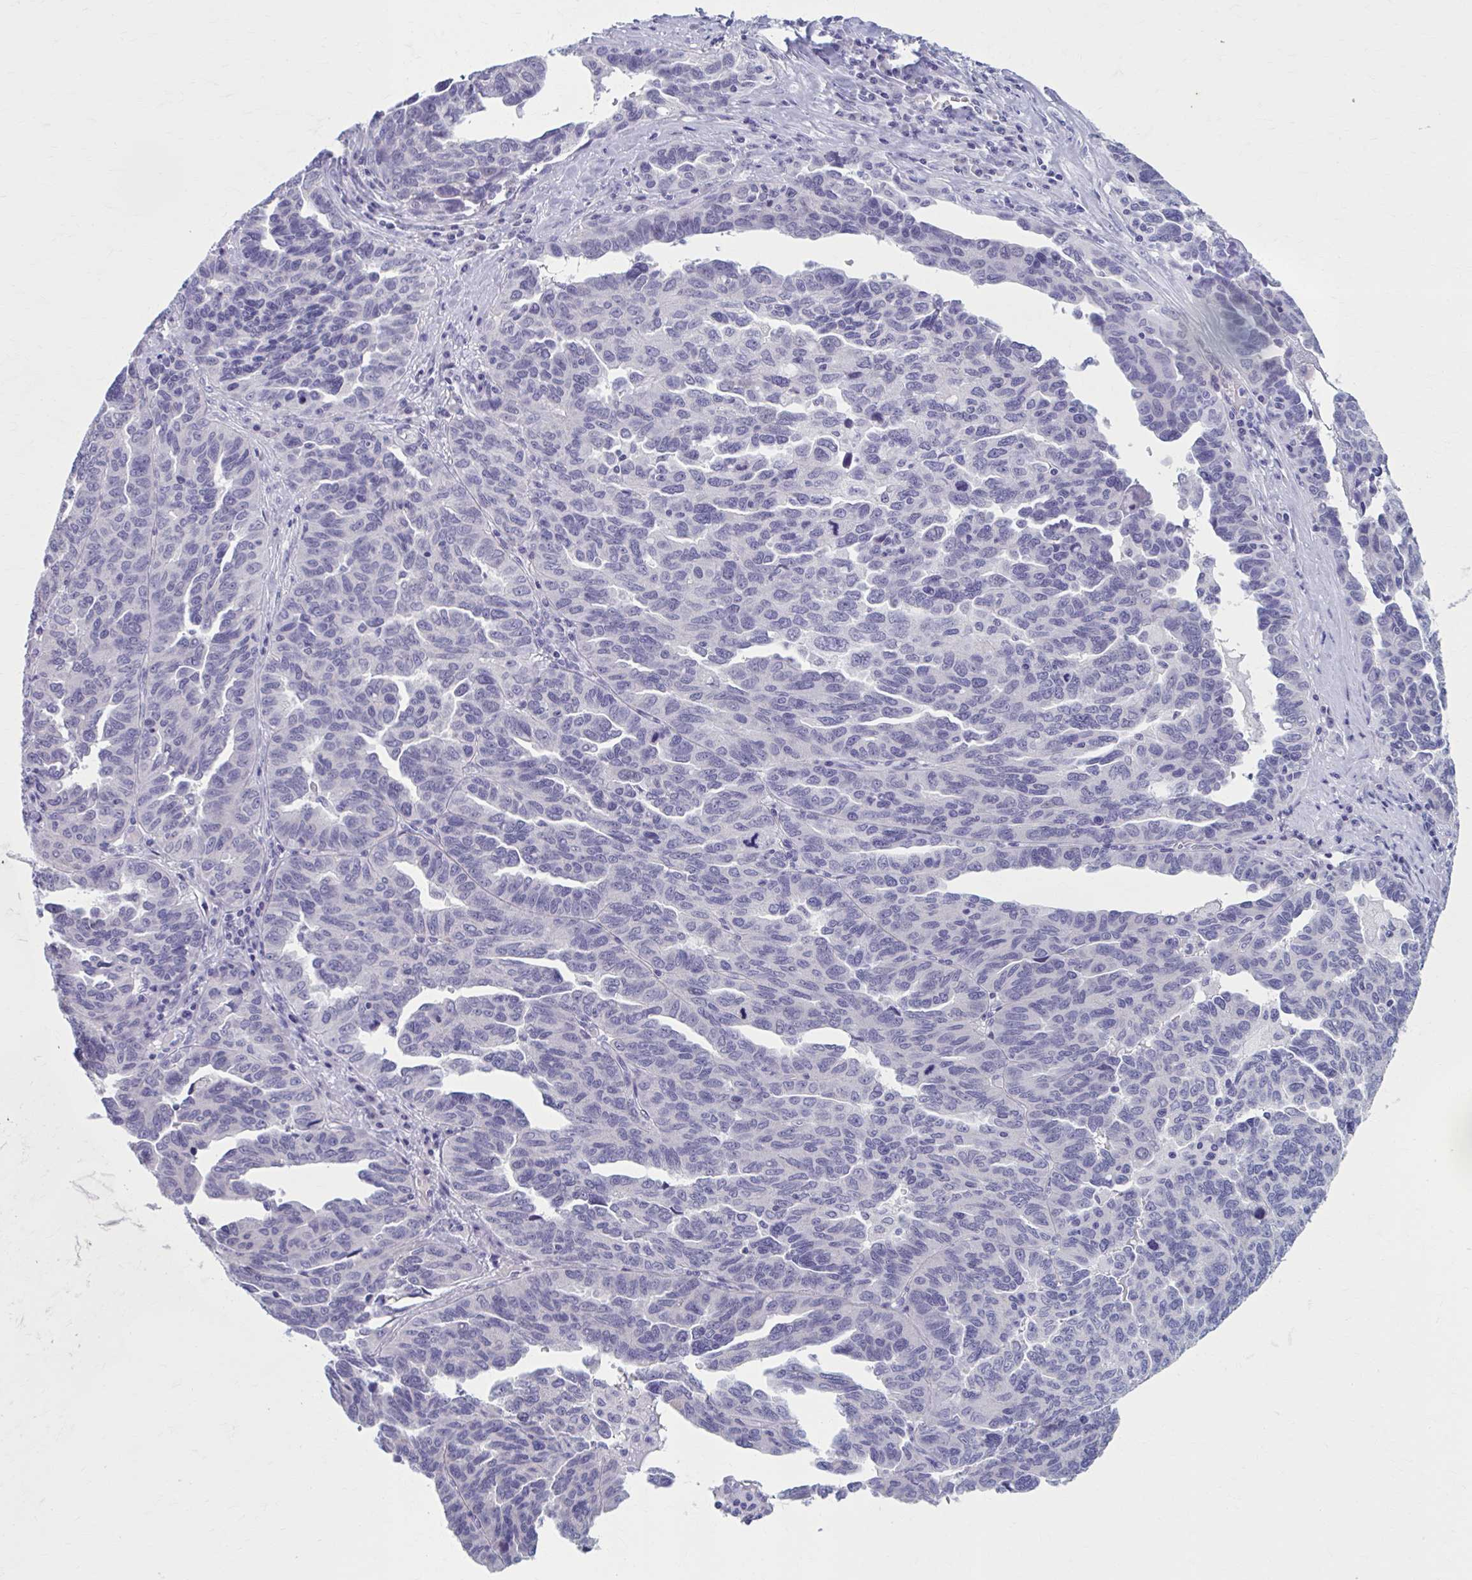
{"staining": {"intensity": "negative", "quantity": "none", "location": "none"}, "tissue": "ovarian cancer", "cell_type": "Tumor cells", "image_type": "cancer", "snomed": [{"axis": "morphology", "description": "Cystadenocarcinoma, serous, NOS"}, {"axis": "topography", "description": "Ovary"}], "caption": "The micrograph exhibits no significant staining in tumor cells of ovarian serous cystadenocarcinoma.", "gene": "CCDC105", "patient": {"sex": "female", "age": 64}}